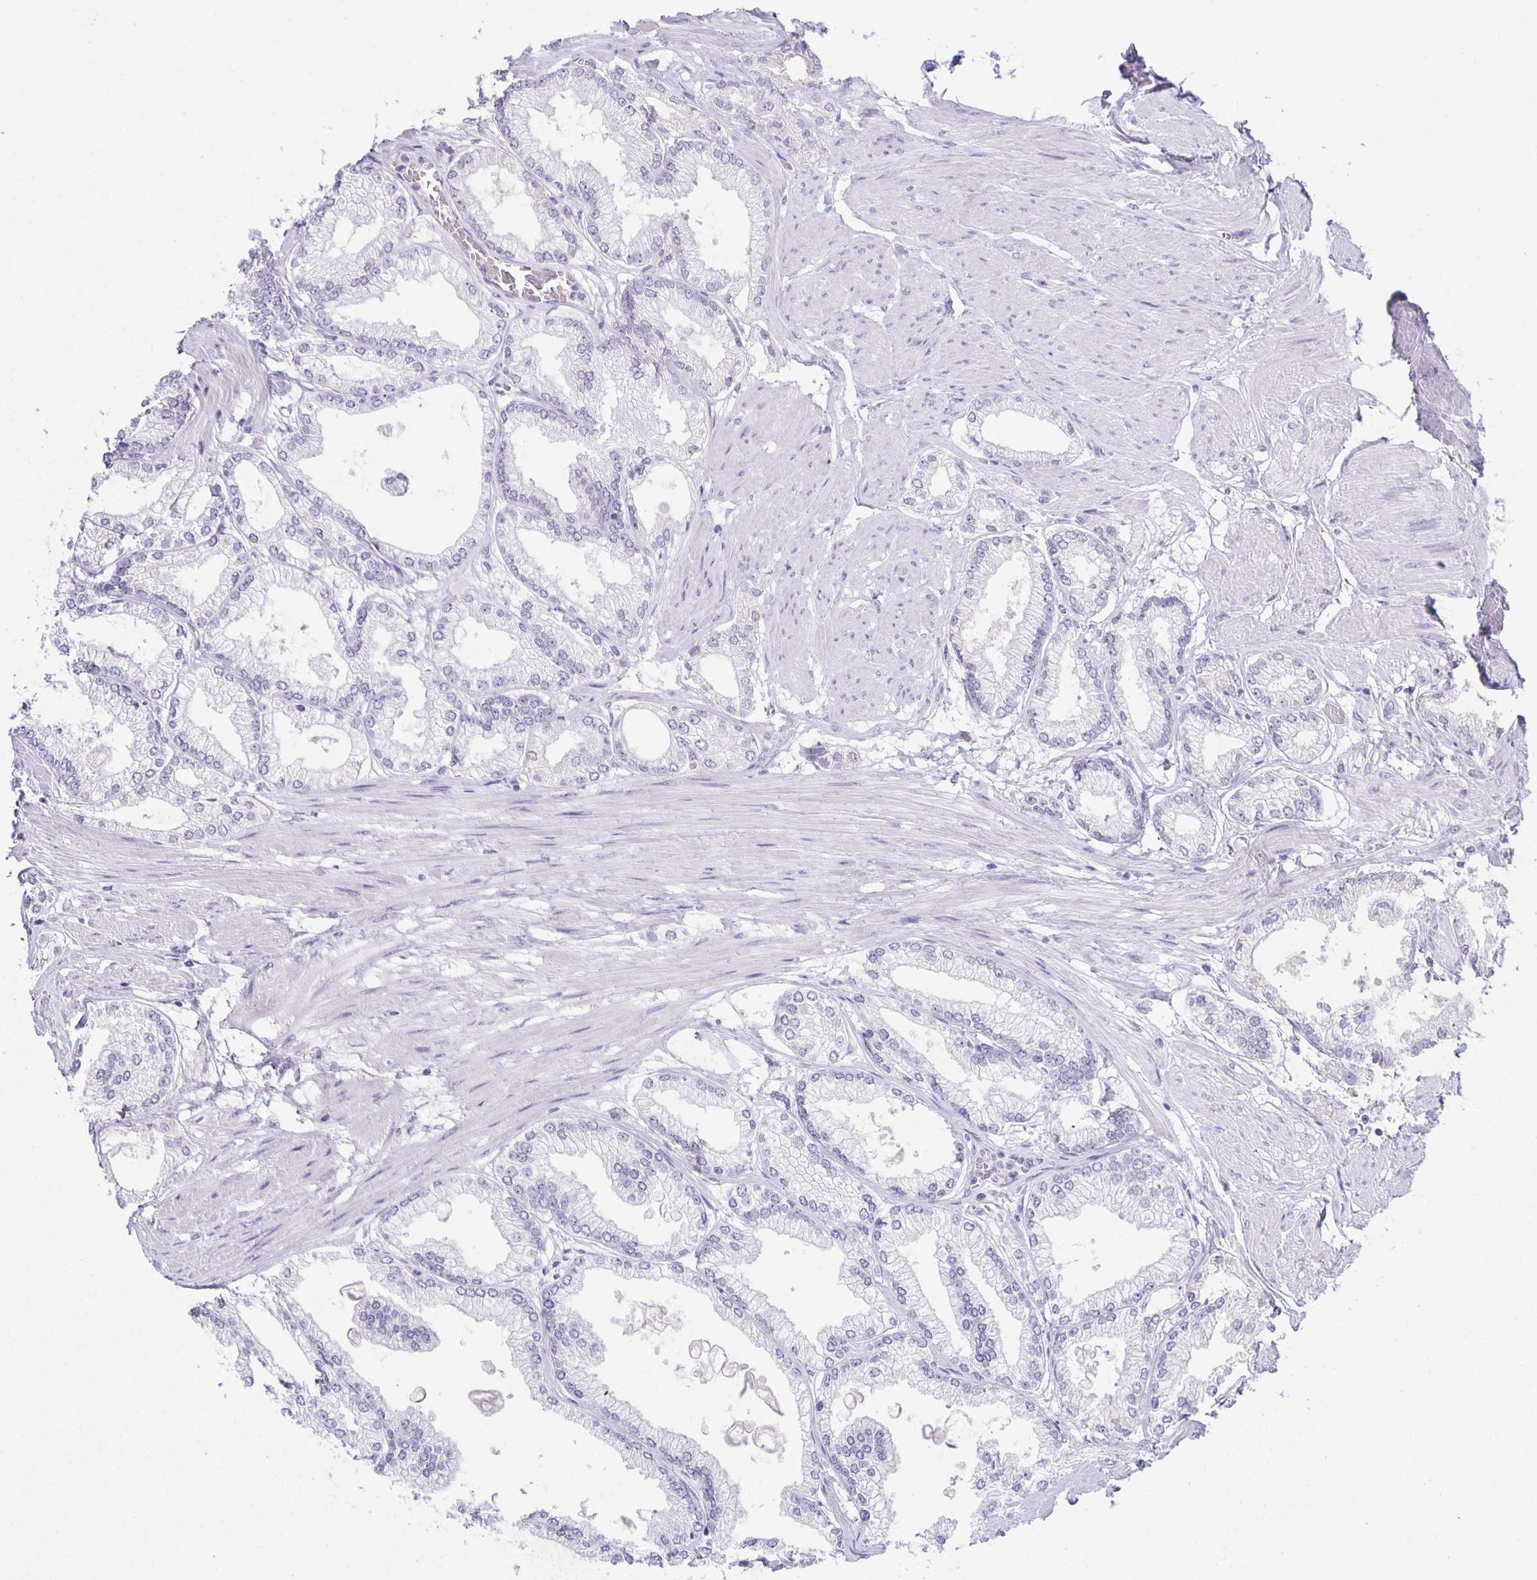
{"staining": {"intensity": "negative", "quantity": "none", "location": "none"}, "tissue": "prostate cancer", "cell_type": "Tumor cells", "image_type": "cancer", "snomed": [{"axis": "morphology", "description": "Adenocarcinoma, High grade"}, {"axis": "topography", "description": "Prostate"}], "caption": "DAB (3,3'-diaminobenzidine) immunohistochemical staining of human high-grade adenocarcinoma (prostate) displays no significant expression in tumor cells.", "gene": "PTPN3", "patient": {"sex": "male", "age": 68}}